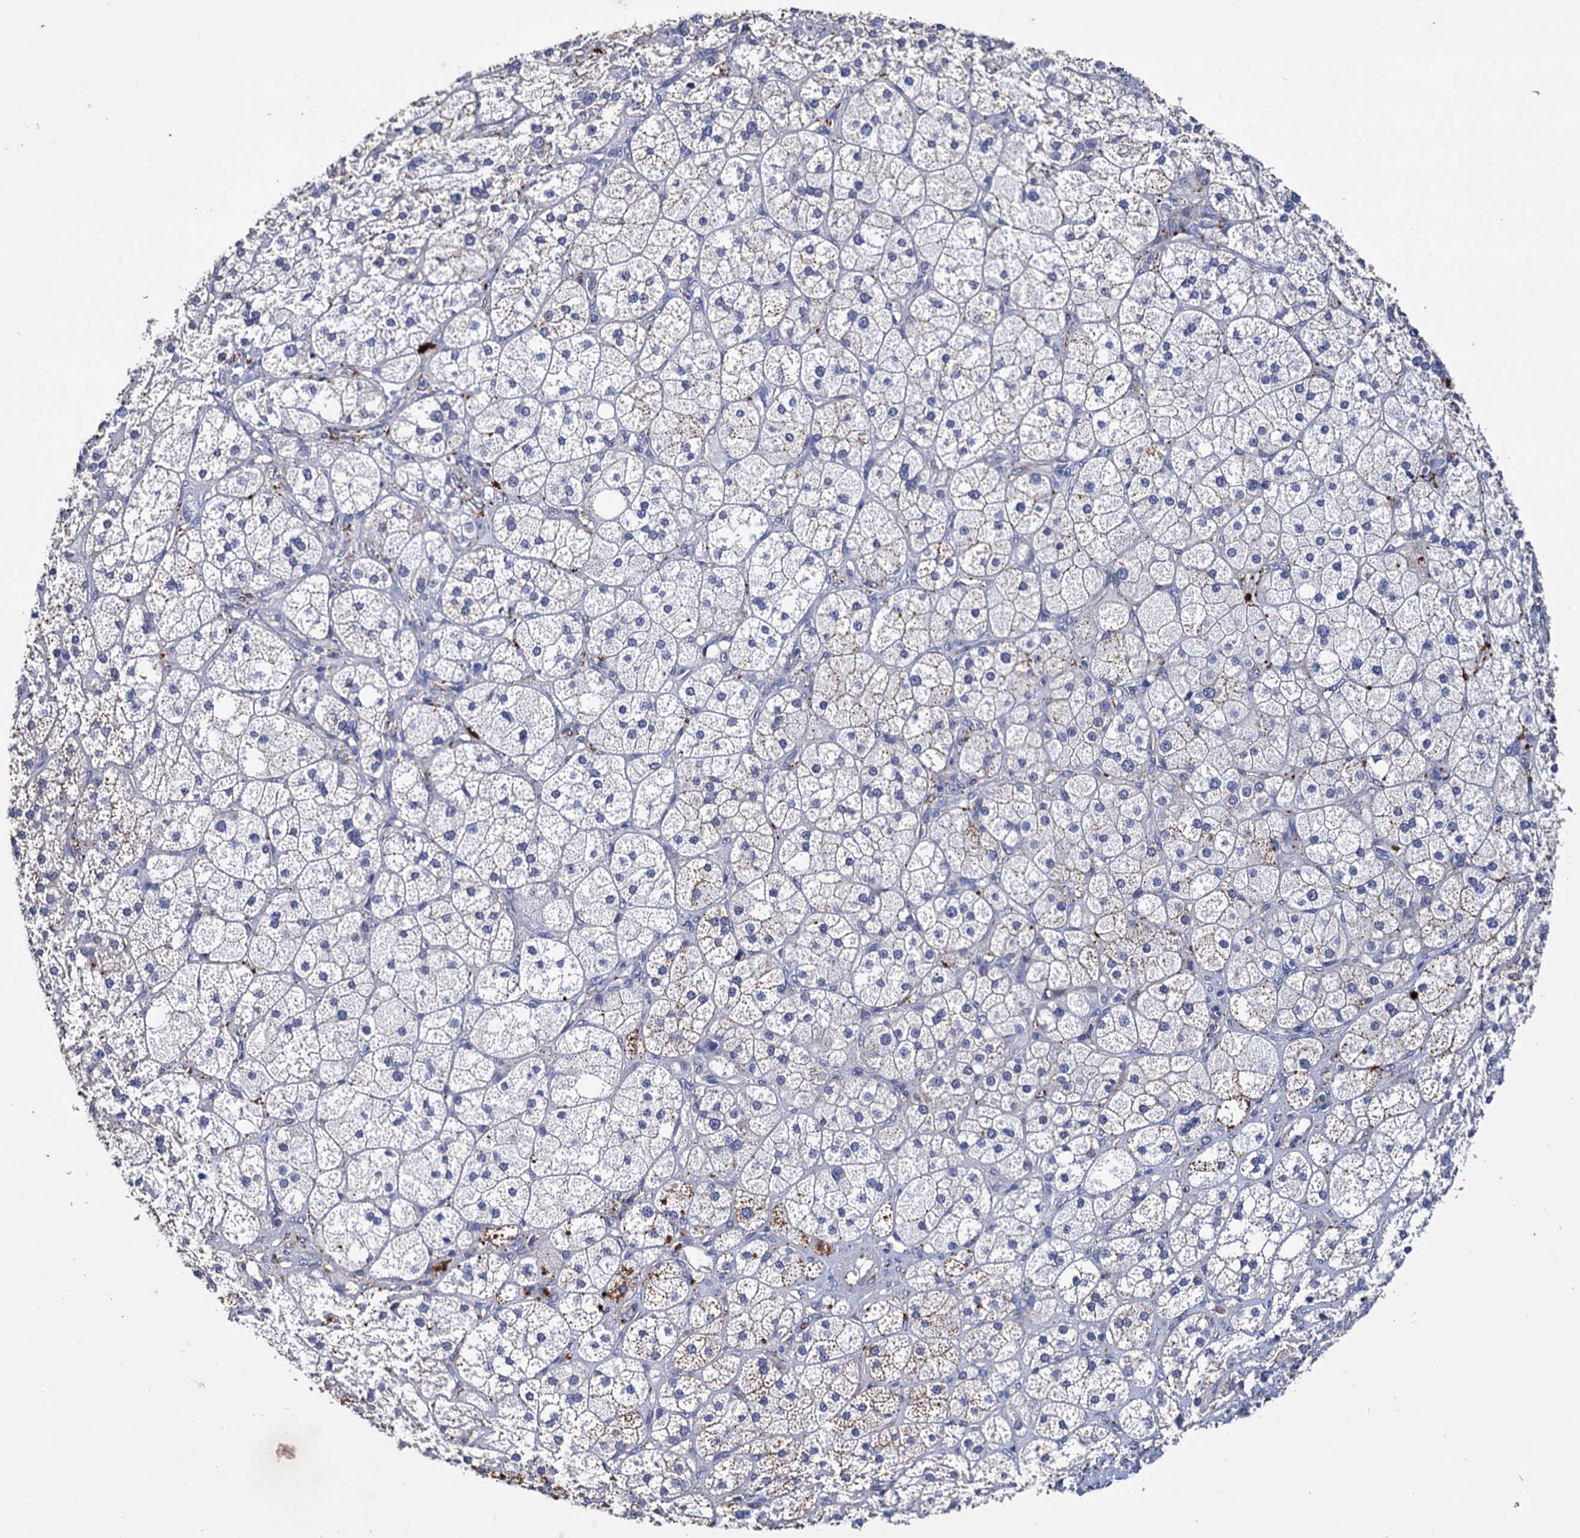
{"staining": {"intensity": "moderate", "quantity": "<25%", "location": "cytoplasmic/membranous"}, "tissue": "adrenal gland", "cell_type": "Glandular cells", "image_type": "normal", "snomed": [{"axis": "morphology", "description": "Normal tissue, NOS"}, {"axis": "topography", "description": "Adrenal gland"}], "caption": "Protein expression analysis of normal human adrenal gland reveals moderate cytoplasmic/membranous positivity in approximately <25% of glandular cells.", "gene": "NPAS4", "patient": {"sex": "male", "age": 61}}